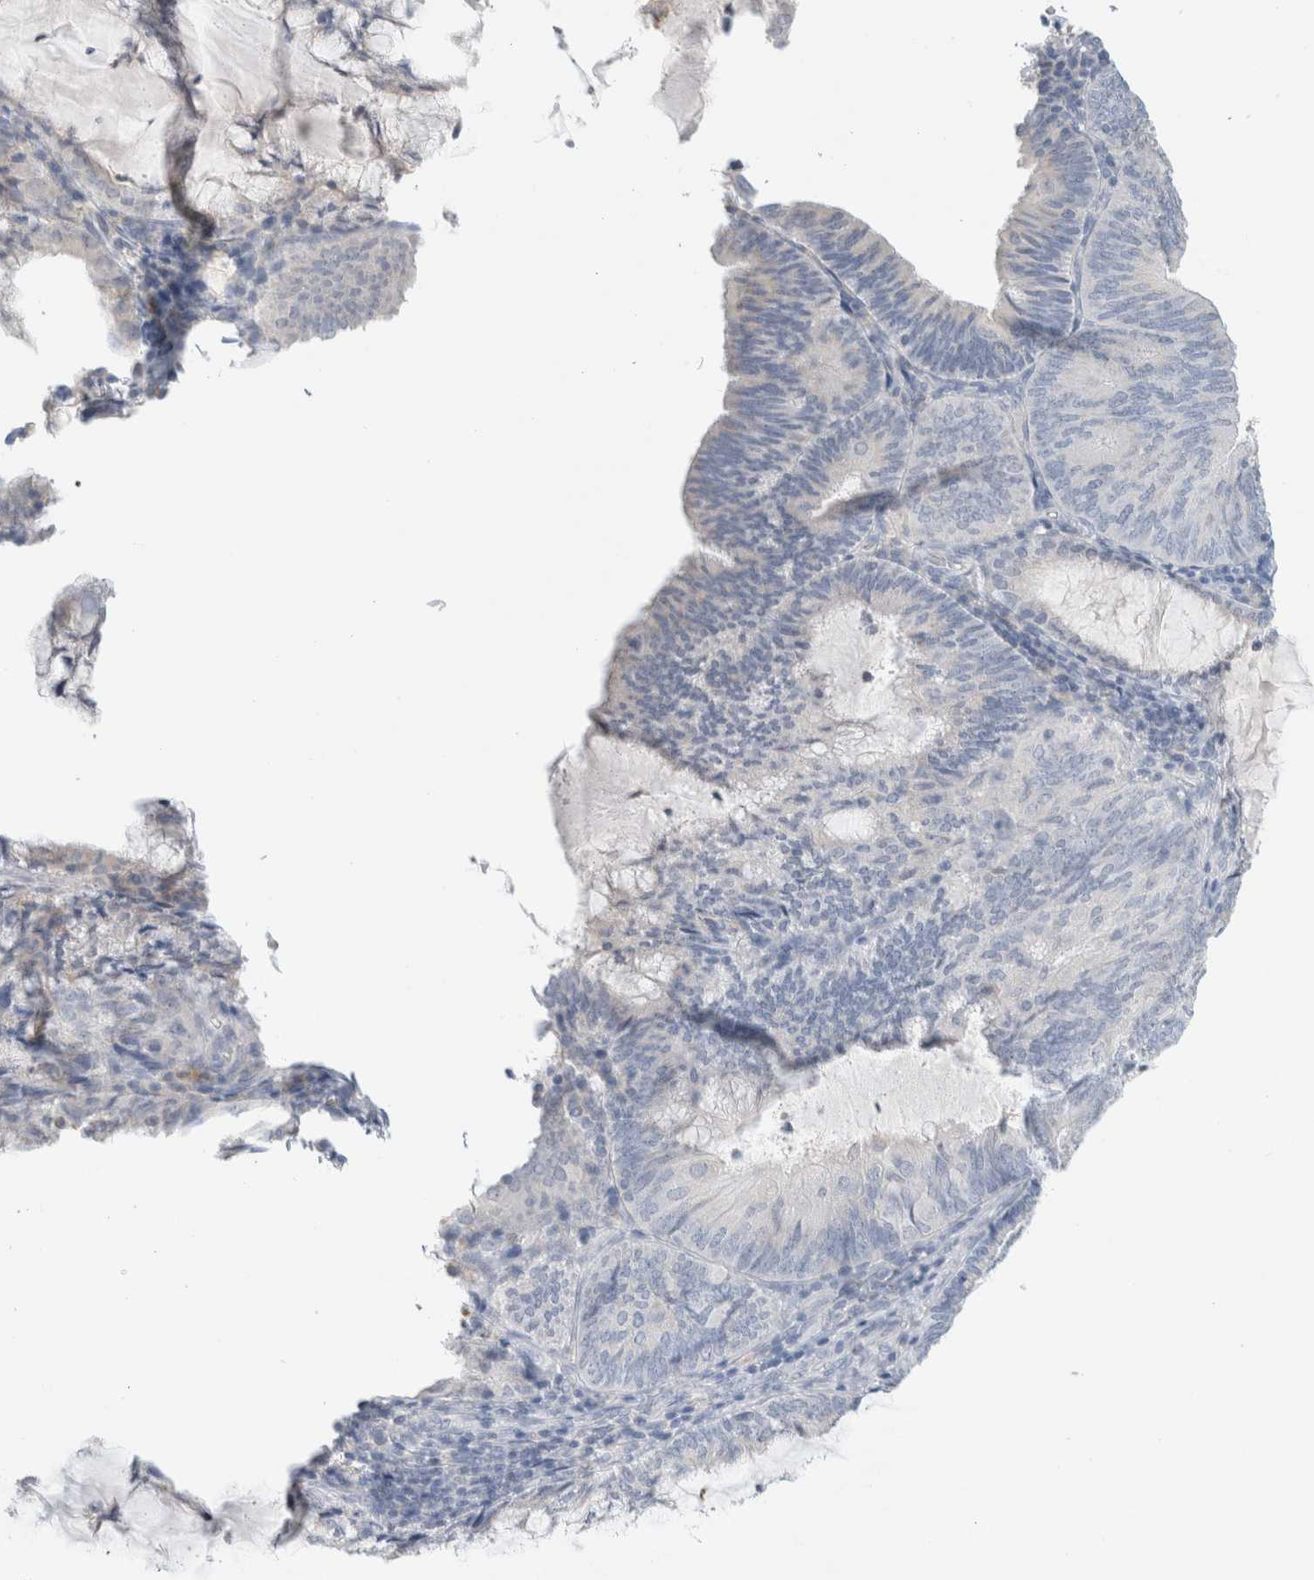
{"staining": {"intensity": "negative", "quantity": "none", "location": "none"}, "tissue": "endometrial cancer", "cell_type": "Tumor cells", "image_type": "cancer", "snomed": [{"axis": "morphology", "description": "Adenocarcinoma, NOS"}, {"axis": "topography", "description": "Endometrium"}], "caption": "DAB immunohistochemical staining of human adenocarcinoma (endometrial) displays no significant staining in tumor cells.", "gene": "ADAM30", "patient": {"sex": "female", "age": 81}}